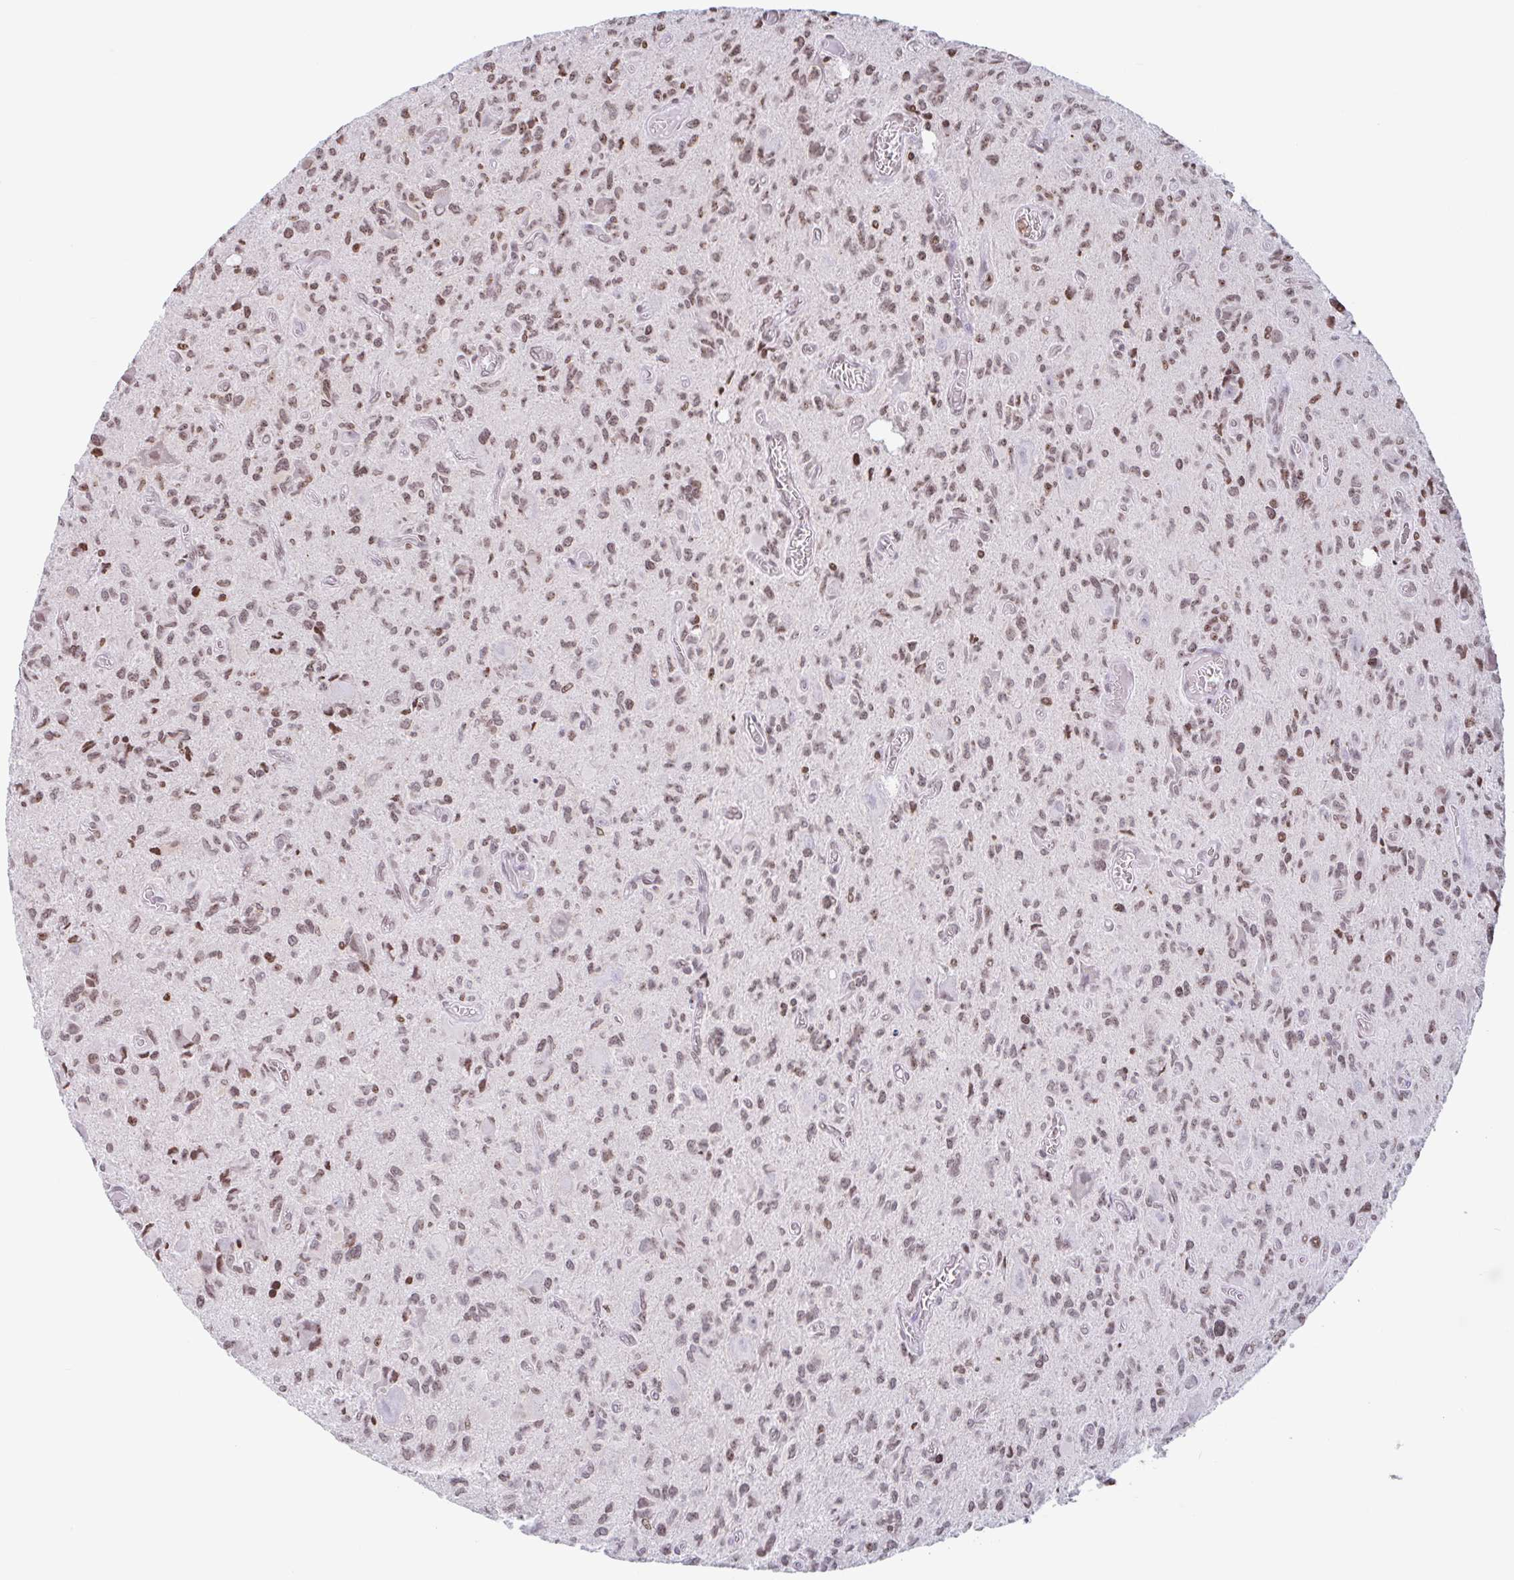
{"staining": {"intensity": "moderate", "quantity": ">75%", "location": "nuclear"}, "tissue": "glioma", "cell_type": "Tumor cells", "image_type": "cancer", "snomed": [{"axis": "morphology", "description": "Glioma, malignant, High grade"}, {"axis": "topography", "description": "Brain"}], "caption": "Moderate nuclear positivity is seen in approximately >75% of tumor cells in malignant glioma (high-grade).", "gene": "NOL6", "patient": {"sex": "male", "age": 76}}